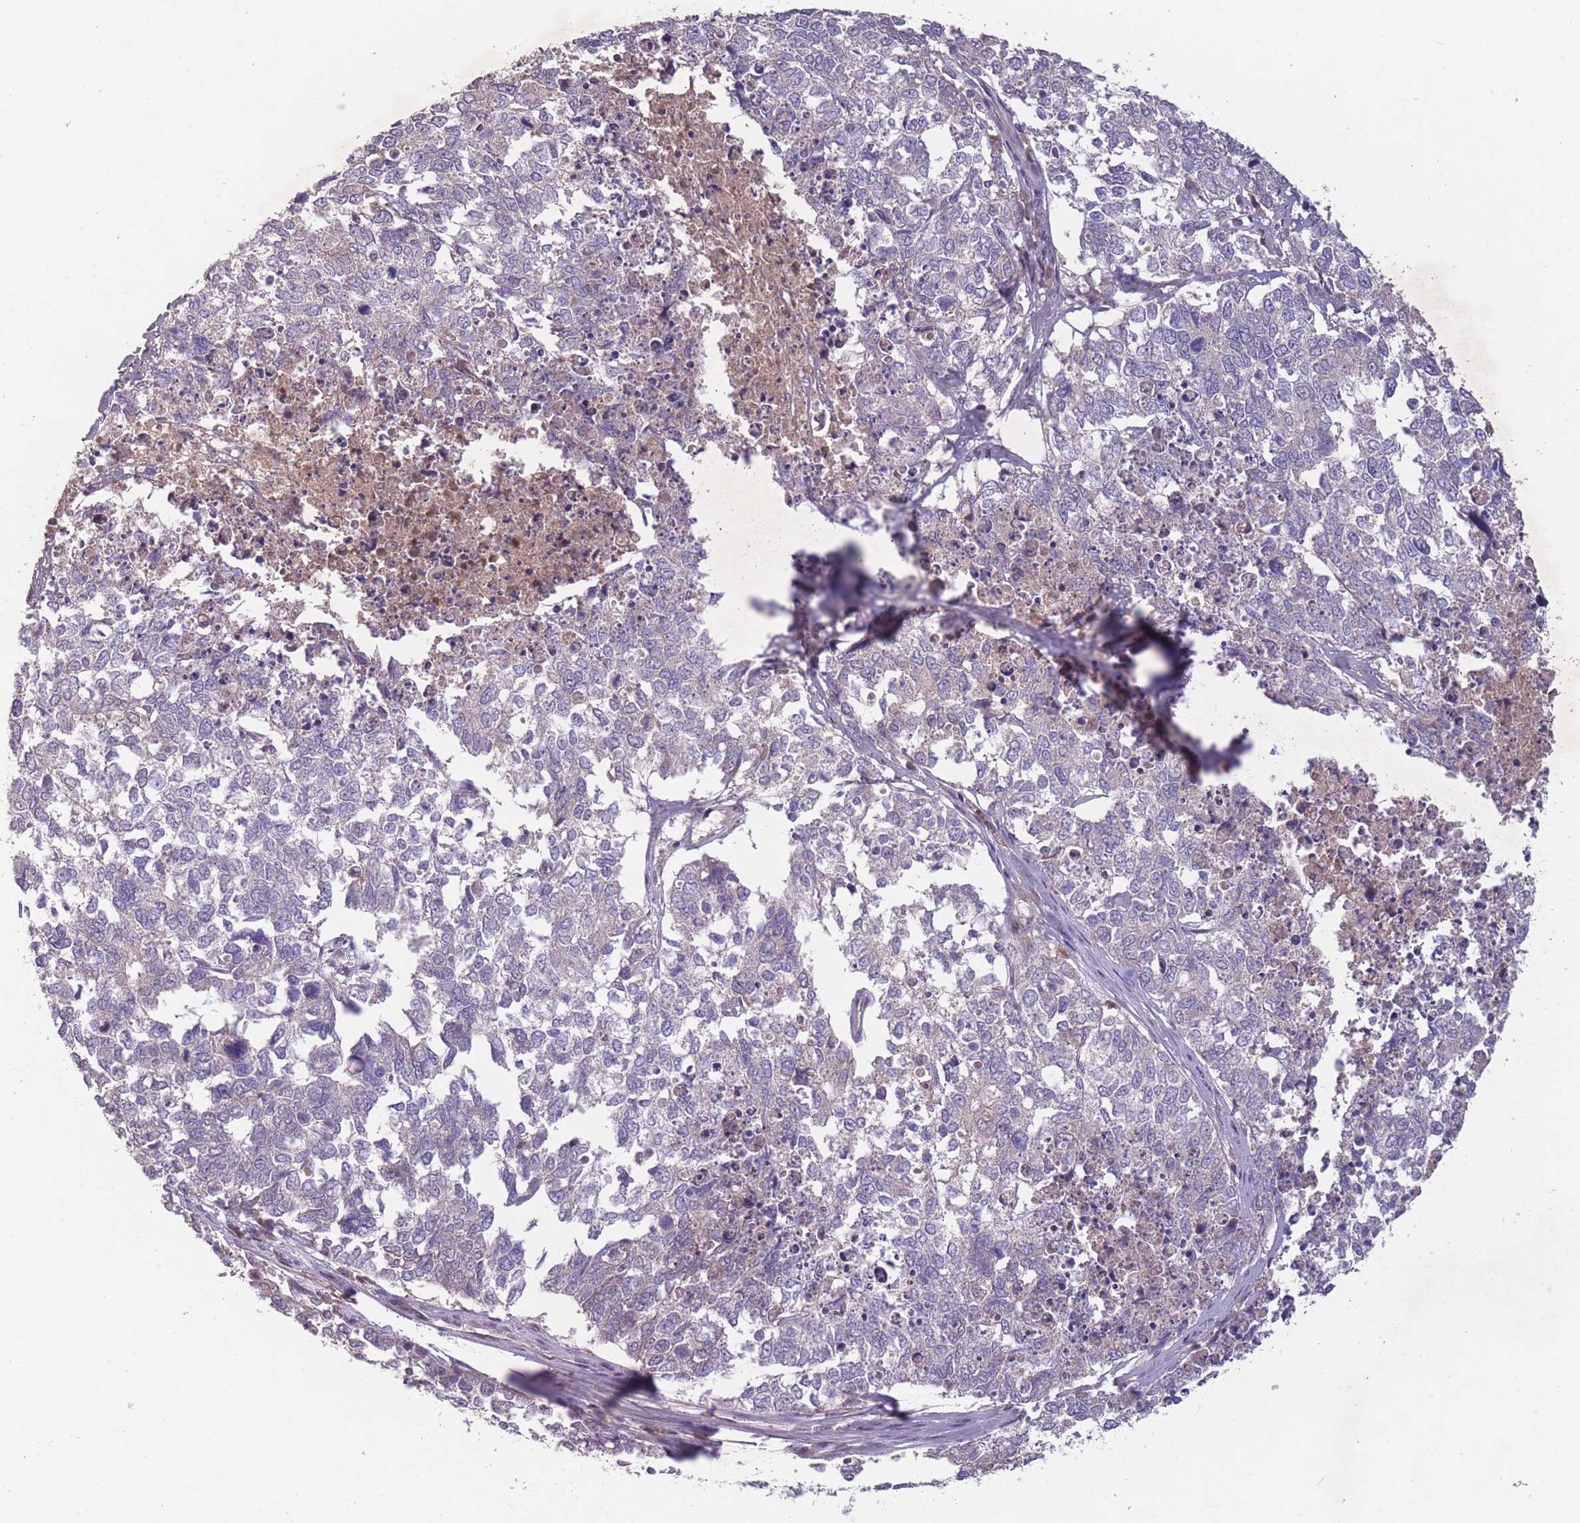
{"staining": {"intensity": "negative", "quantity": "none", "location": "none"}, "tissue": "cervical cancer", "cell_type": "Tumor cells", "image_type": "cancer", "snomed": [{"axis": "morphology", "description": "Squamous cell carcinoma, NOS"}, {"axis": "topography", "description": "Cervix"}], "caption": "IHC micrograph of cervical squamous cell carcinoma stained for a protein (brown), which exhibits no positivity in tumor cells.", "gene": "OR2V2", "patient": {"sex": "female", "age": 63}}